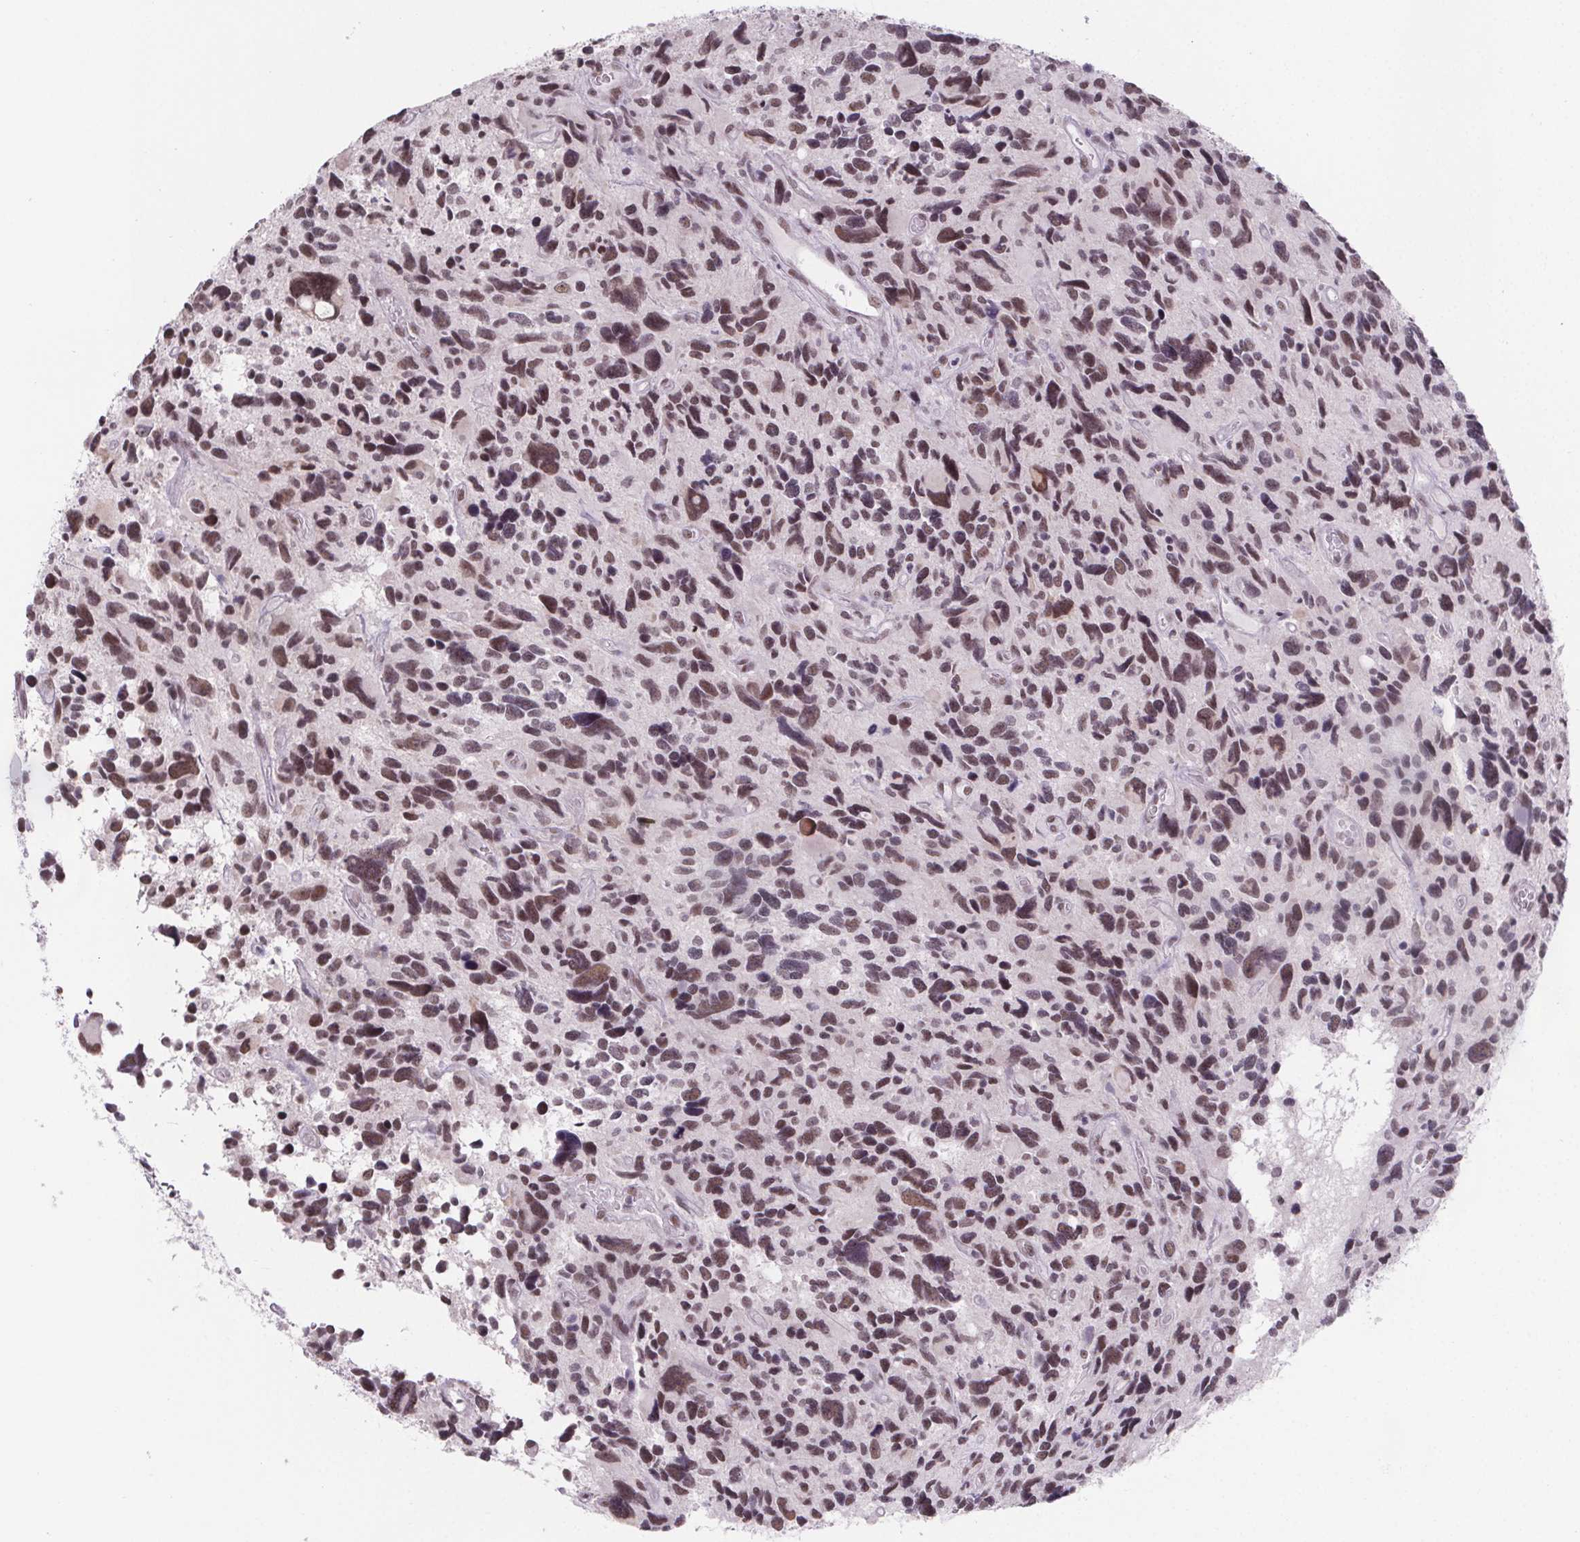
{"staining": {"intensity": "moderate", "quantity": ">75%", "location": "nuclear"}, "tissue": "glioma", "cell_type": "Tumor cells", "image_type": "cancer", "snomed": [{"axis": "morphology", "description": "Glioma, malignant, High grade"}, {"axis": "topography", "description": "Brain"}], "caption": "The image exhibits immunohistochemical staining of malignant high-grade glioma. There is moderate nuclear positivity is identified in about >75% of tumor cells.", "gene": "ZNF572", "patient": {"sex": "male", "age": 46}}